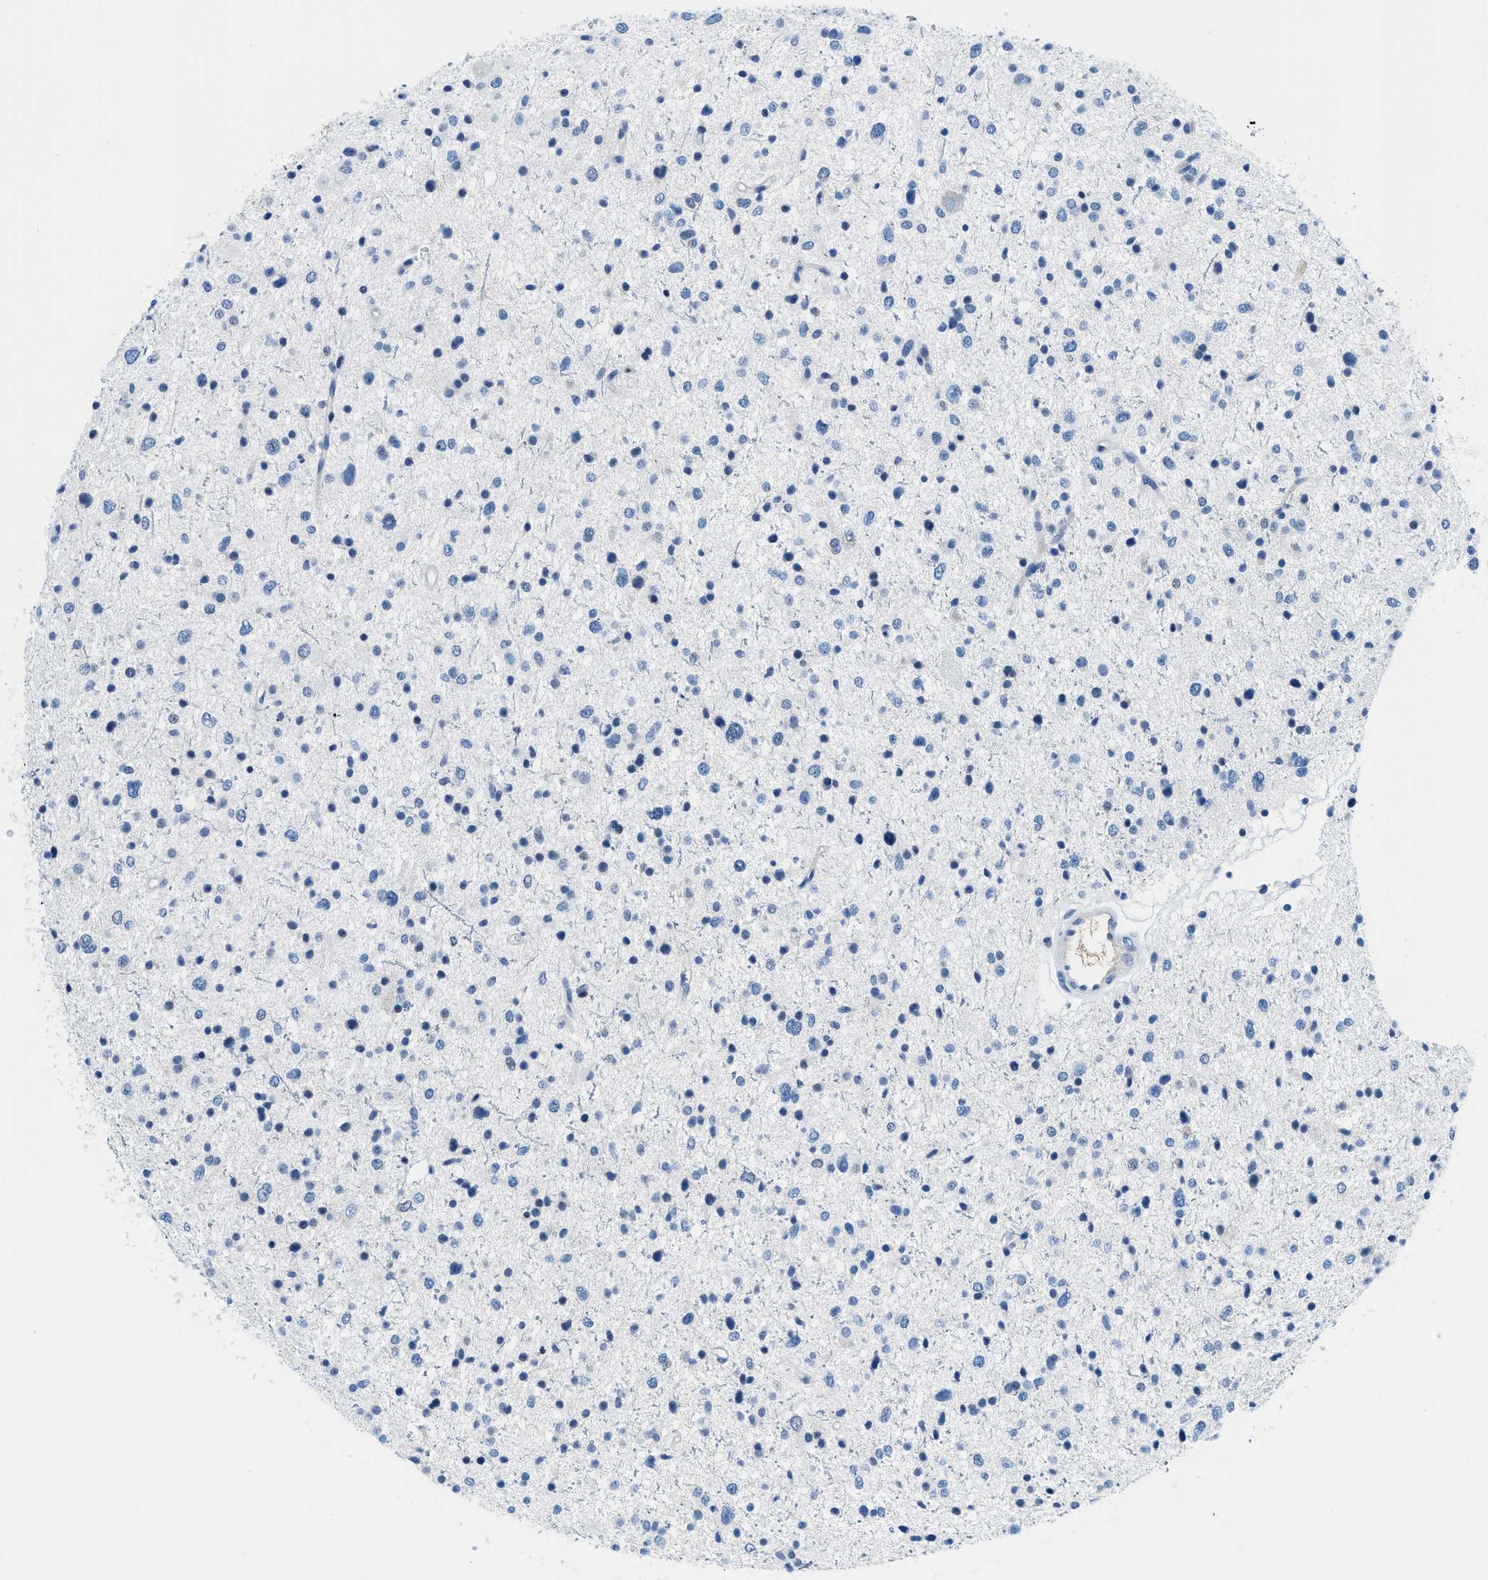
{"staining": {"intensity": "negative", "quantity": "none", "location": "none"}, "tissue": "glioma", "cell_type": "Tumor cells", "image_type": "cancer", "snomed": [{"axis": "morphology", "description": "Glioma, malignant, Low grade"}, {"axis": "topography", "description": "Brain"}], "caption": "The micrograph reveals no significant positivity in tumor cells of glioma. (Brightfield microscopy of DAB (3,3'-diaminobenzidine) immunohistochemistry (IHC) at high magnification).", "gene": "MBL2", "patient": {"sex": "female", "age": 37}}